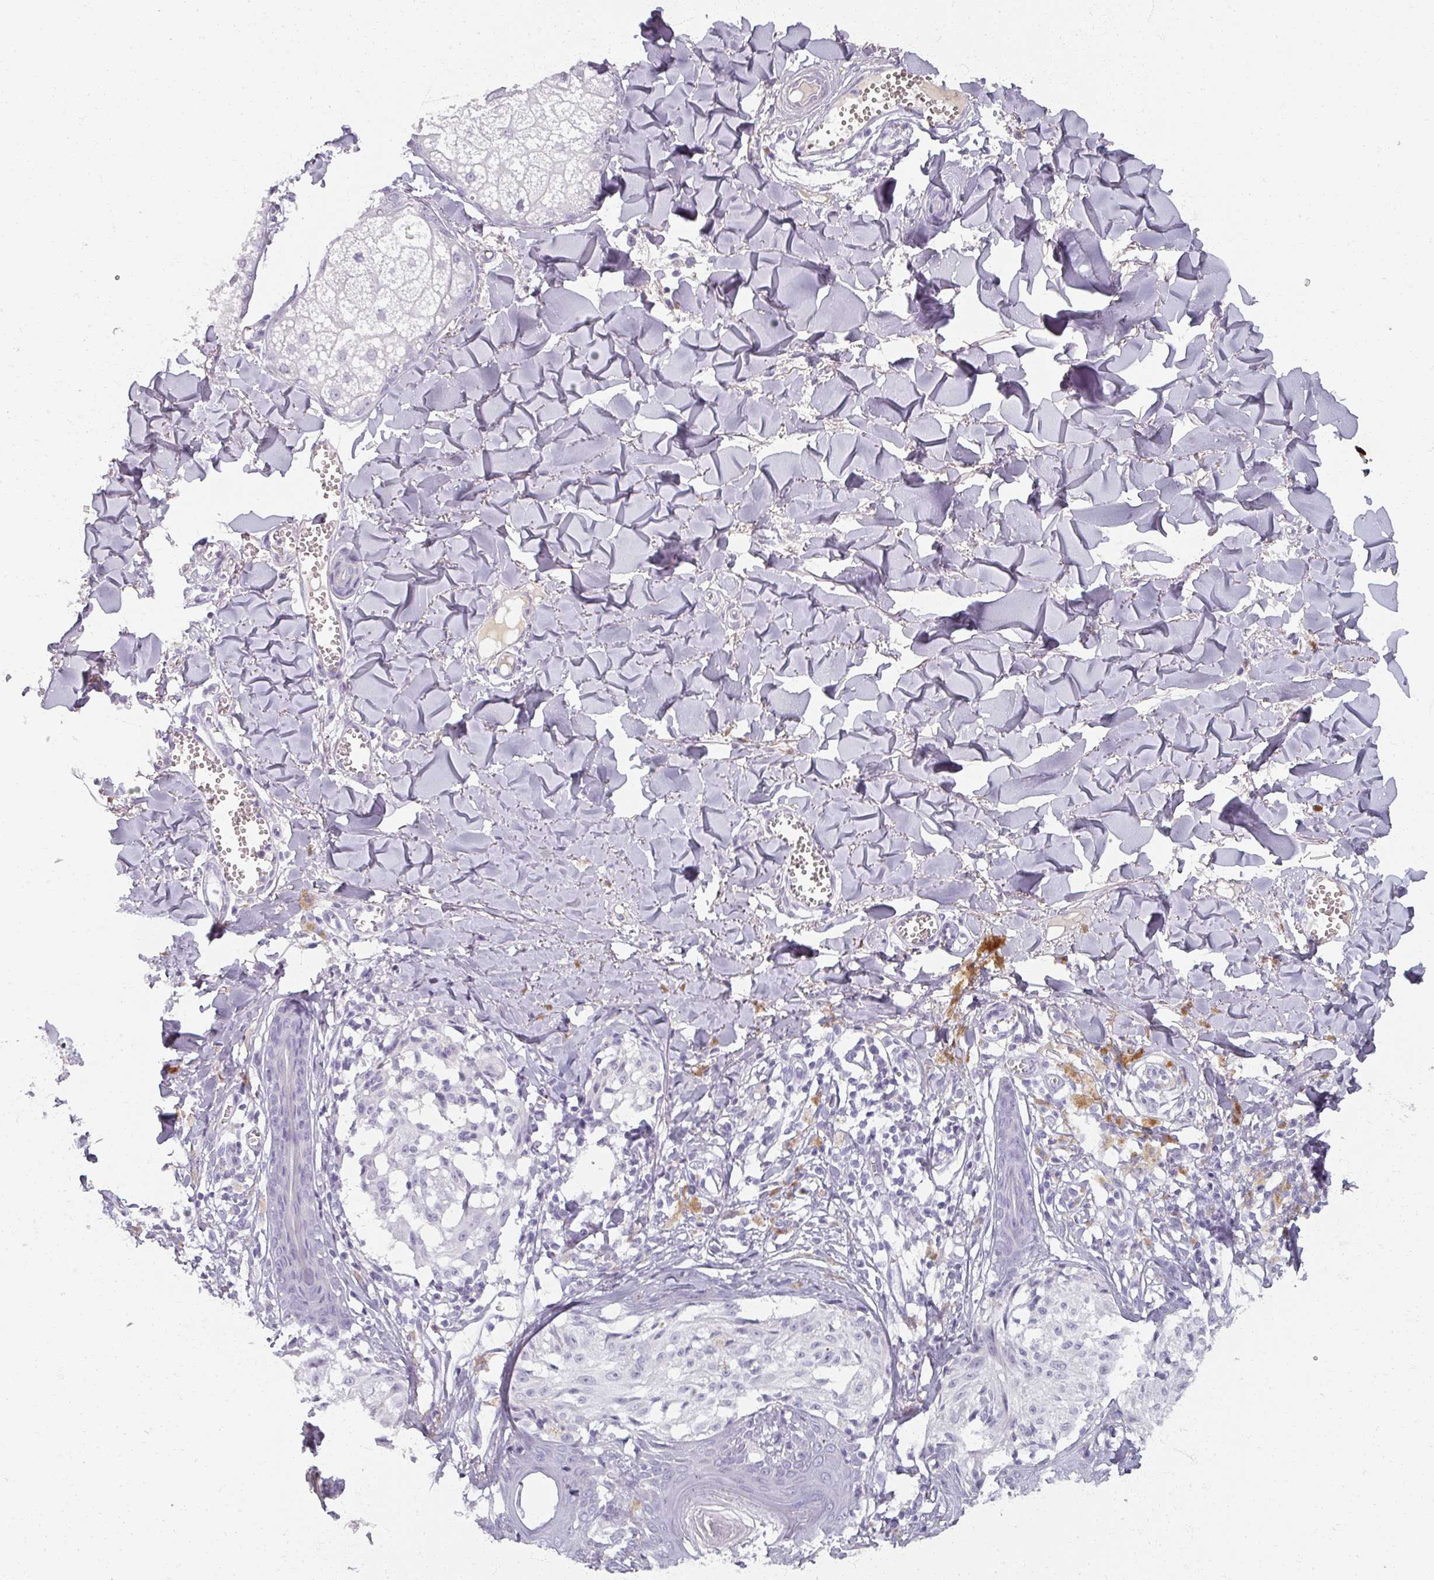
{"staining": {"intensity": "negative", "quantity": "none", "location": "none"}, "tissue": "melanoma", "cell_type": "Tumor cells", "image_type": "cancer", "snomed": [{"axis": "morphology", "description": "Malignant melanoma, NOS"}, {"axis": "topography", "description": "Skin"}], "caption": "Image shows no protein expression in tumor cells of melanoma tissue.", "gene": "REG3G", "patient": {"sex": "female", "age": 43}}